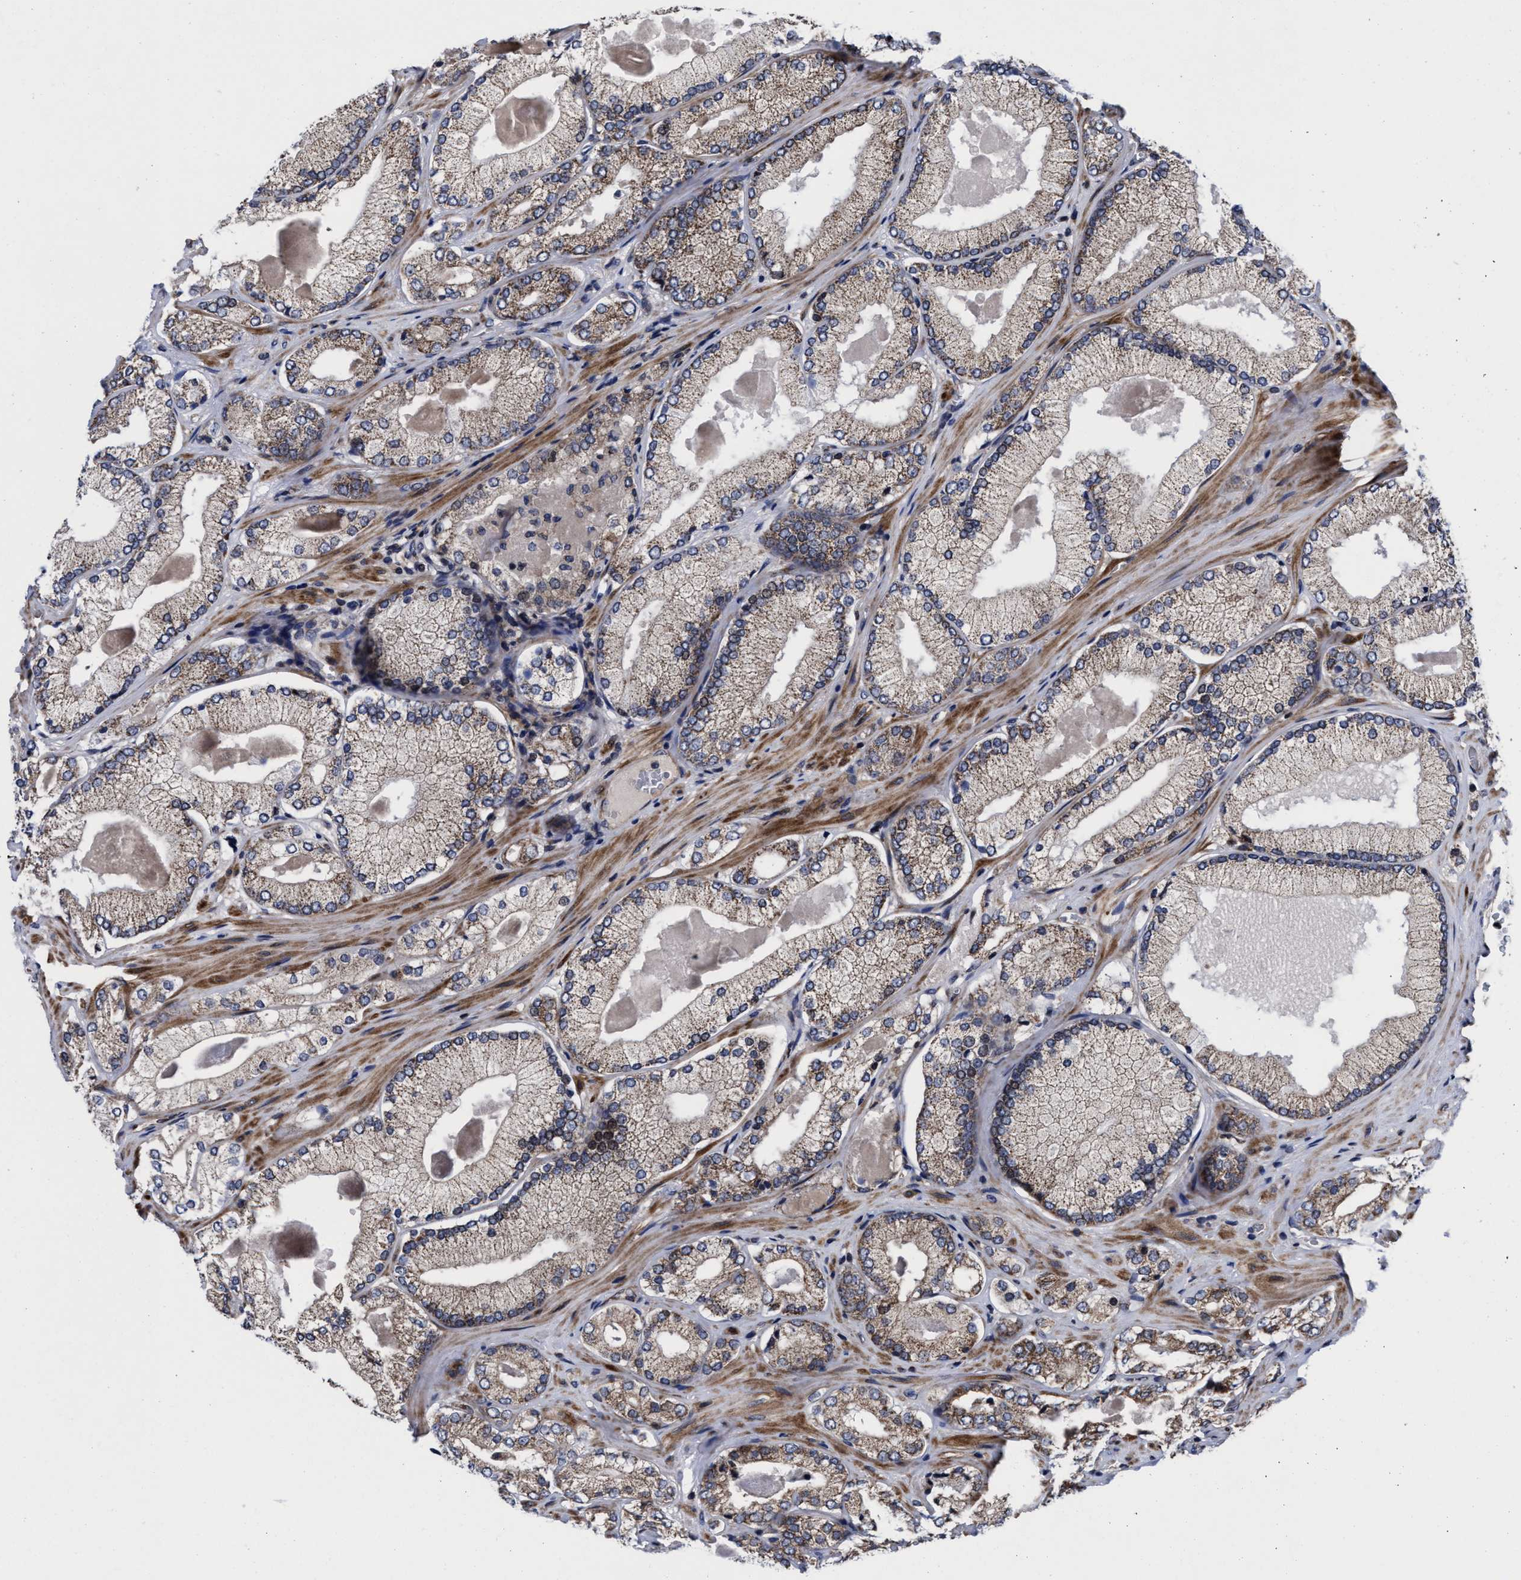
{"staining": {"intensity": "weak", "quantity": ">75%", "location": "cytoplasmic/membranous"}, "tissue": "prostate cancer", "cell_type": "Tumor cells", "image_type": "cancer", "snomed": [{"axis": "morphology", "description": "Adenocarcinoma, Low grade"}, {"axis": "topography", "description": "Prostate"}], "caption": "Prostate cancer (low-grade adenocarcinoma) was stained to show a protein in brown. There is low levels of weak cytoplasmic/membranous positivity in approximately >75% of tumor cells.", "gene": "MRPL50", "patient": {"sex": "male", "age": 65}}